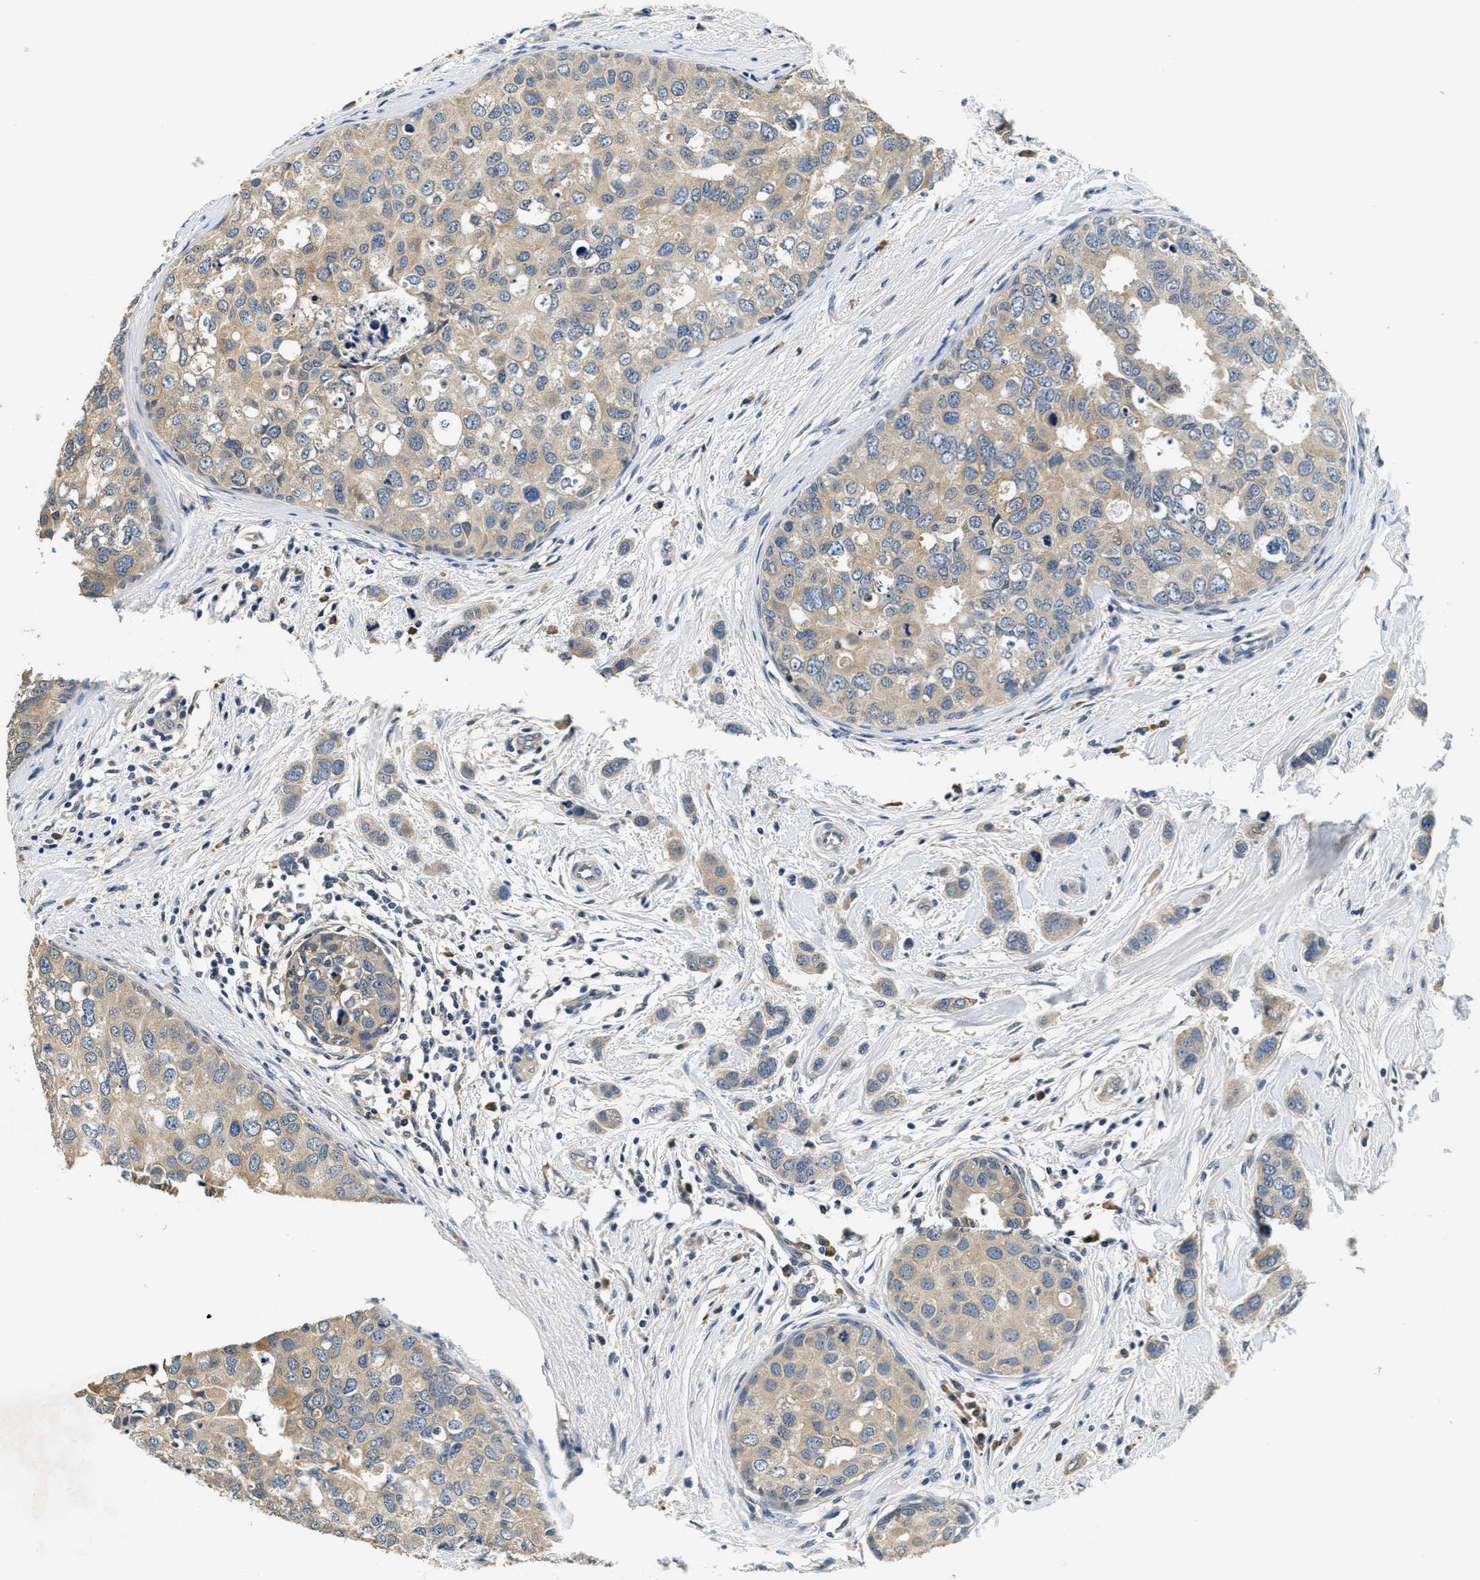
{"staining": {"intensity": "weak", "quantity": ">75%", "location": "cytoplasmic/membranous"}, "tissue": "breast cancer", "cell_type": "Tumor cells", "image_type": "cancer", "snomed": [{"axis": "morphology", "description": "Duct carcinoma"}, {"axis": "topography", "description": "Breast"}], "caption": "A high-resolution histopathology image shows immunohistochemistry staining of breast cancer (infiltrating ductal carcinoma), which demonstrates weak cytoplasmic/membranous positivity in approximately >75% of tumor cells. (brown staining indicates protein expression, while blue staining denotes nuclei).", "gene": "ALDH3A2", "patient": {"sex": "female", "age": 50}}